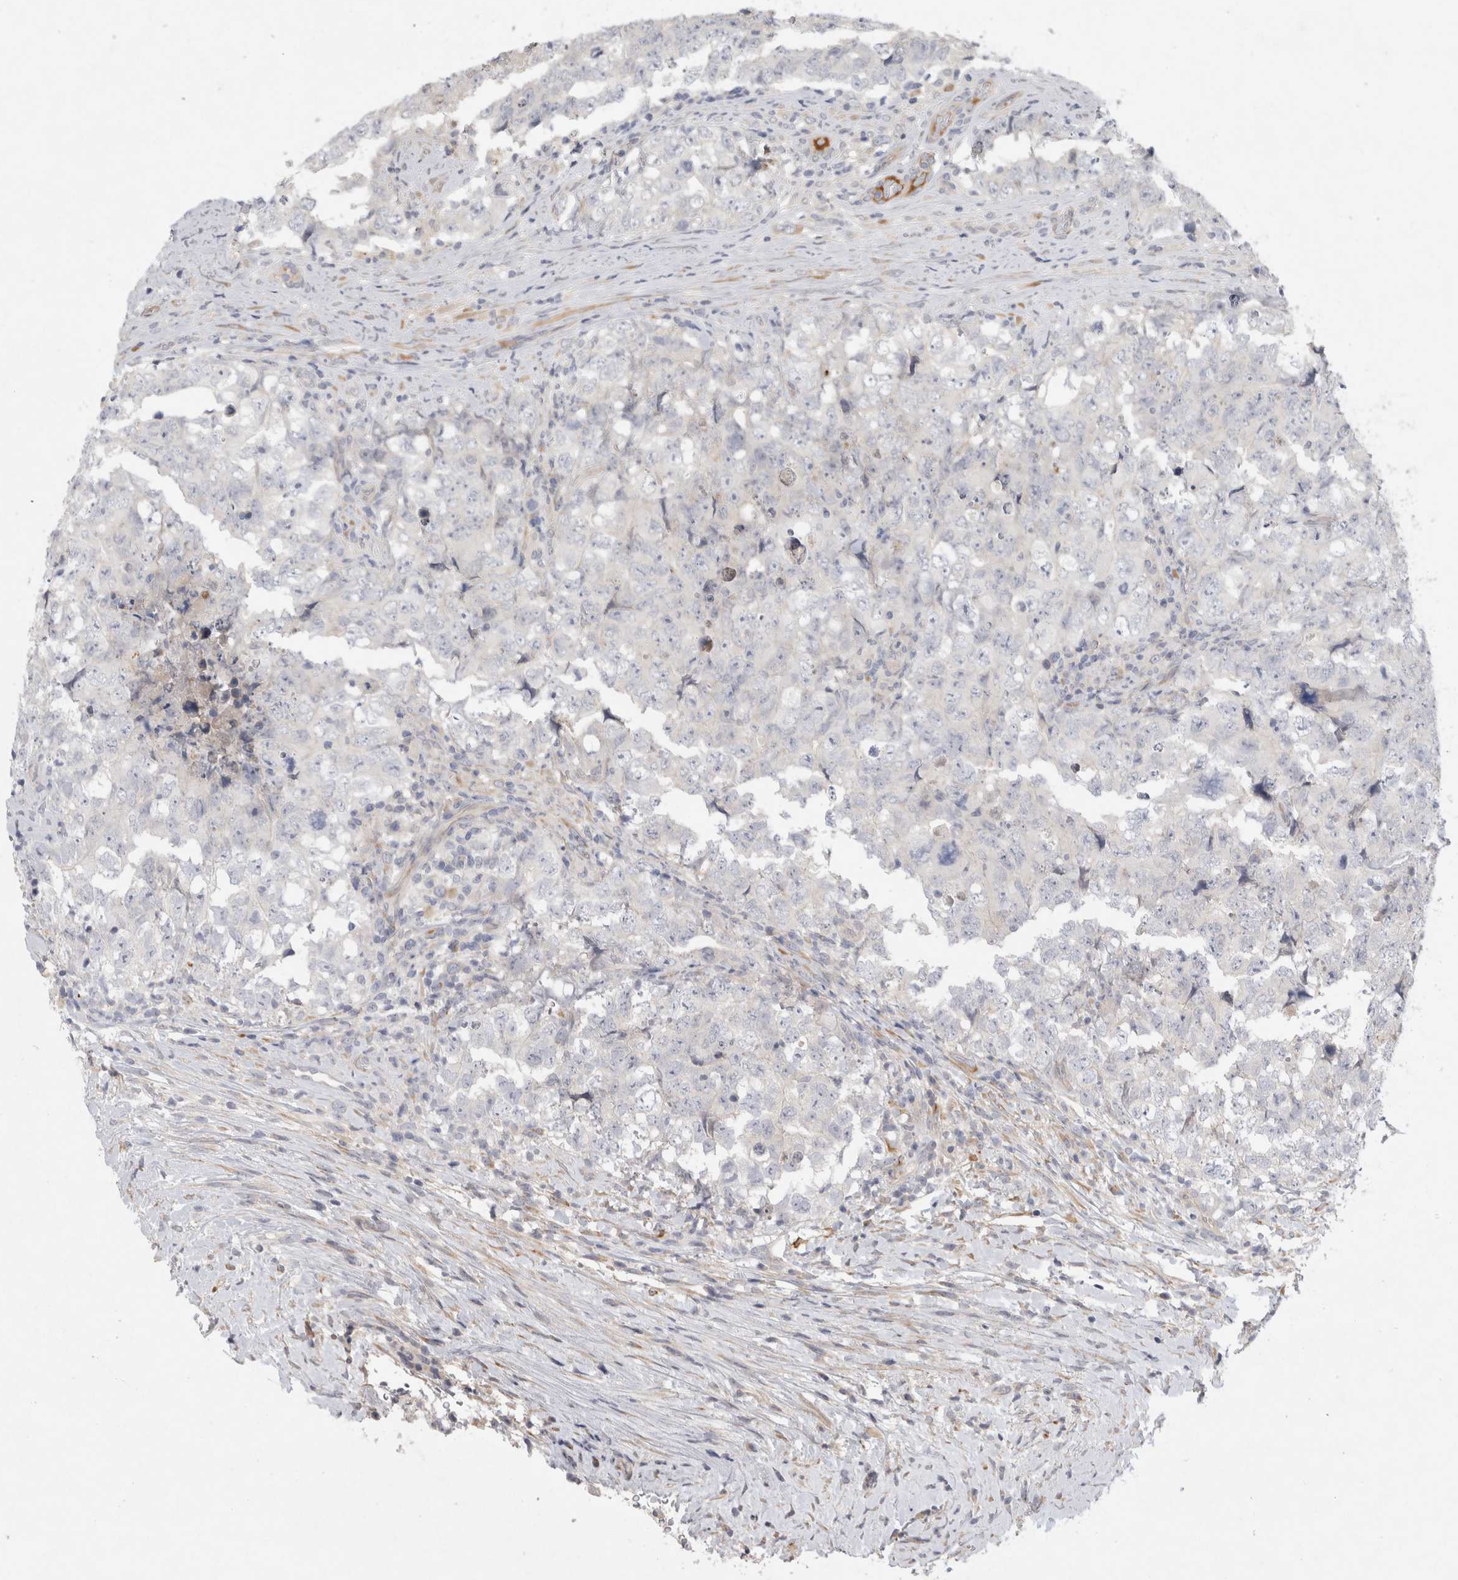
{"staining": {"intensity": "negative", "quantity": "none", "location": "none"}, "tissue": "testis cancer", "cell_type": "Tumor cells", "image_type": "cancer", "snomed": [{"axis": "morphology", "description": "Carcinoma, Embryonal, NOS"}, {"axis": "topography", "description": "Testis"}], "caption": "The micrograph shows no significant positivity in tumor cells of embryonal carcinoma (testis).", "gene": "BZW2", "patient": {"sex": "male", "age": 26}}